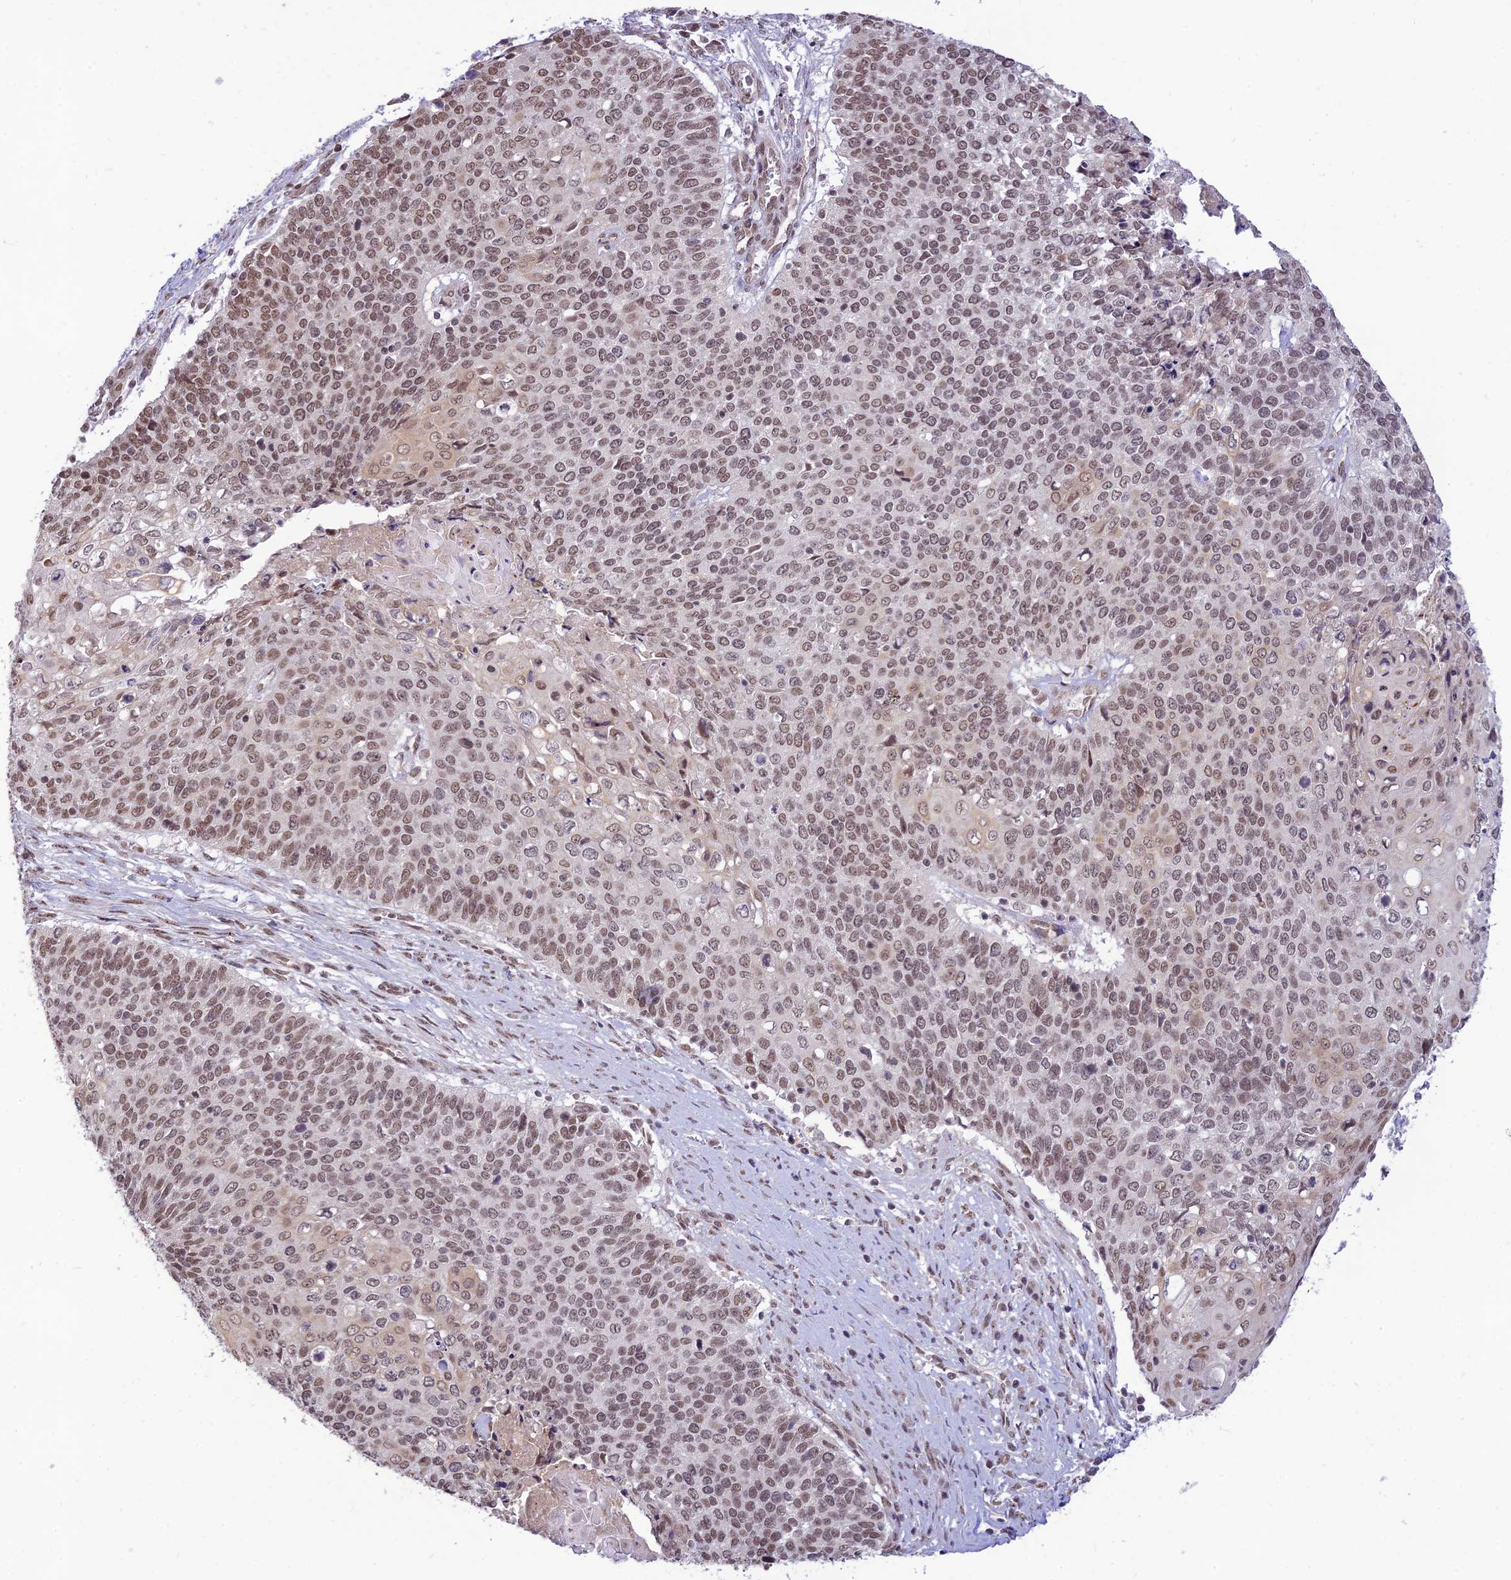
{"staining": {"intensity": "moderate", "quantity": ">75%", "location": "nuclear"}, "tissue": "cervical cancer", "cell_type": "Tumor cells", "image_type": "cancer", "snomed": [{"axis": "morphology", "description": "Squamous cell carcinoma, NOS"}, {"axis": "topography", "description": "Cervix"}], "caption": "This histopathology image reveals immunohistochemistry staining of human cervical cancer (squamous cell carcinoma), with medium moderate nuclear positivity in approximately >75% of tumor cells.", "gene": "MICOS13", "patient": {"sex": "female", "age": 39}}